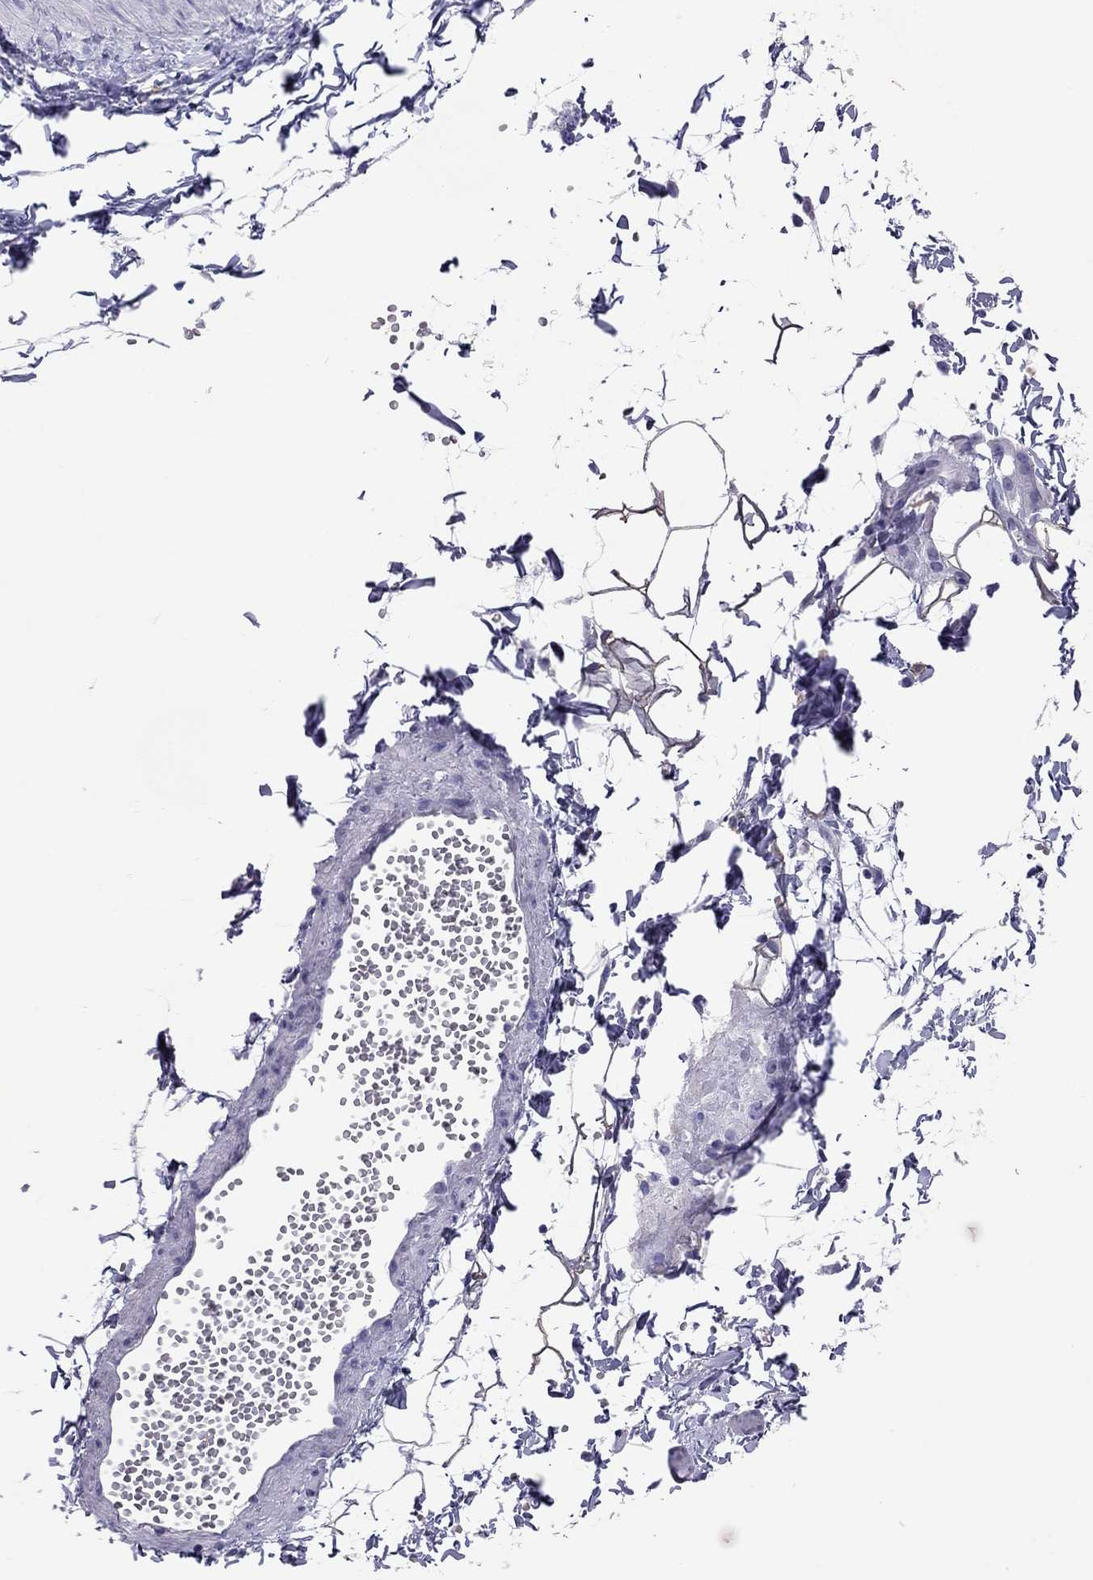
{"staining": {"intensity": "negative", "quantity": "none", "location": "none"}, "tissue": "adipose tissue", "cell_type": "Adipocytes", "image_type": "normal", "snomed": [{"axis": "morphology", "description": "Normal tissue, NOS"}, {"axis": "topography", "description": "Smooth muscle"}, {"axis": "topography", "description": "Peripheral nerve tissue"}], "caption": "An immunohistochemistry photomicrograph of normal adipose tissue is shown. There is no staining in adipocytes of adipose tissue.", "gene": "CALHM1", "patient": {"sex": "male", "age": 22}}